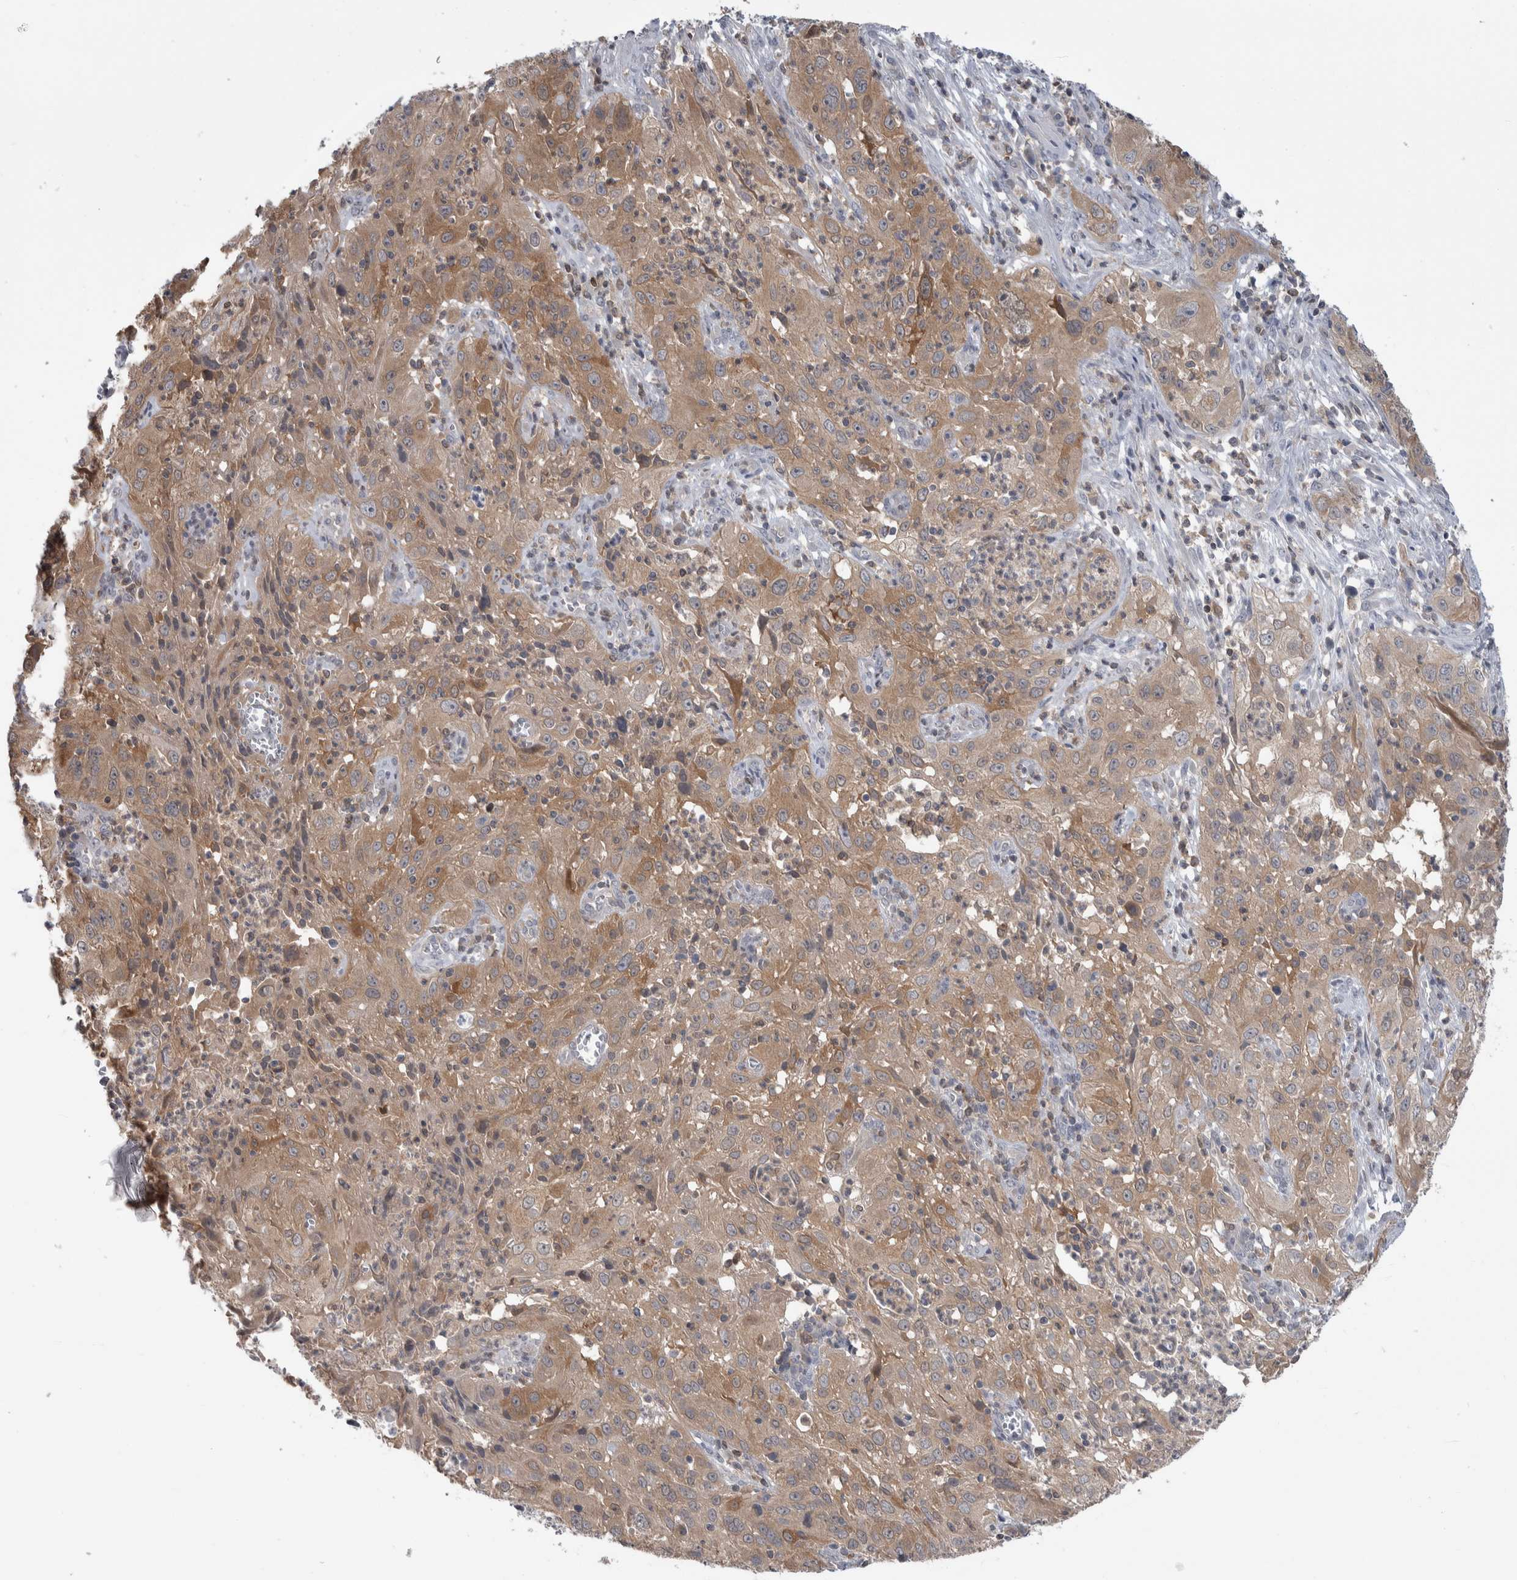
{"staining": {"intensity": "moderate", "quantity": ">75%", "location": "cytoplasmic/membranous"}, "tissue": "cervical cancer", "cell_type": "Tumor cells", "image_type": "cancer", "snomed": [{"axis": "morphology", "description": "Squamous cell carcinoma, NOS"}, {"axis": "topography", "description": "Cervix"}], "caption": "Squamous cell carcinoma (cervical) was stained to show a protein in brown. There is medium levels of moderate cytoplasmic/membranous staining in about >75% of tumor cells. Using DAB (3,3'-diaminobenzidine) (brown) and hematoxylin (blue) stains, captured at high magnification using brightfield microscopy.", "gene": "HTATIP2", "patient": {"sex": "female", "age": 32}}